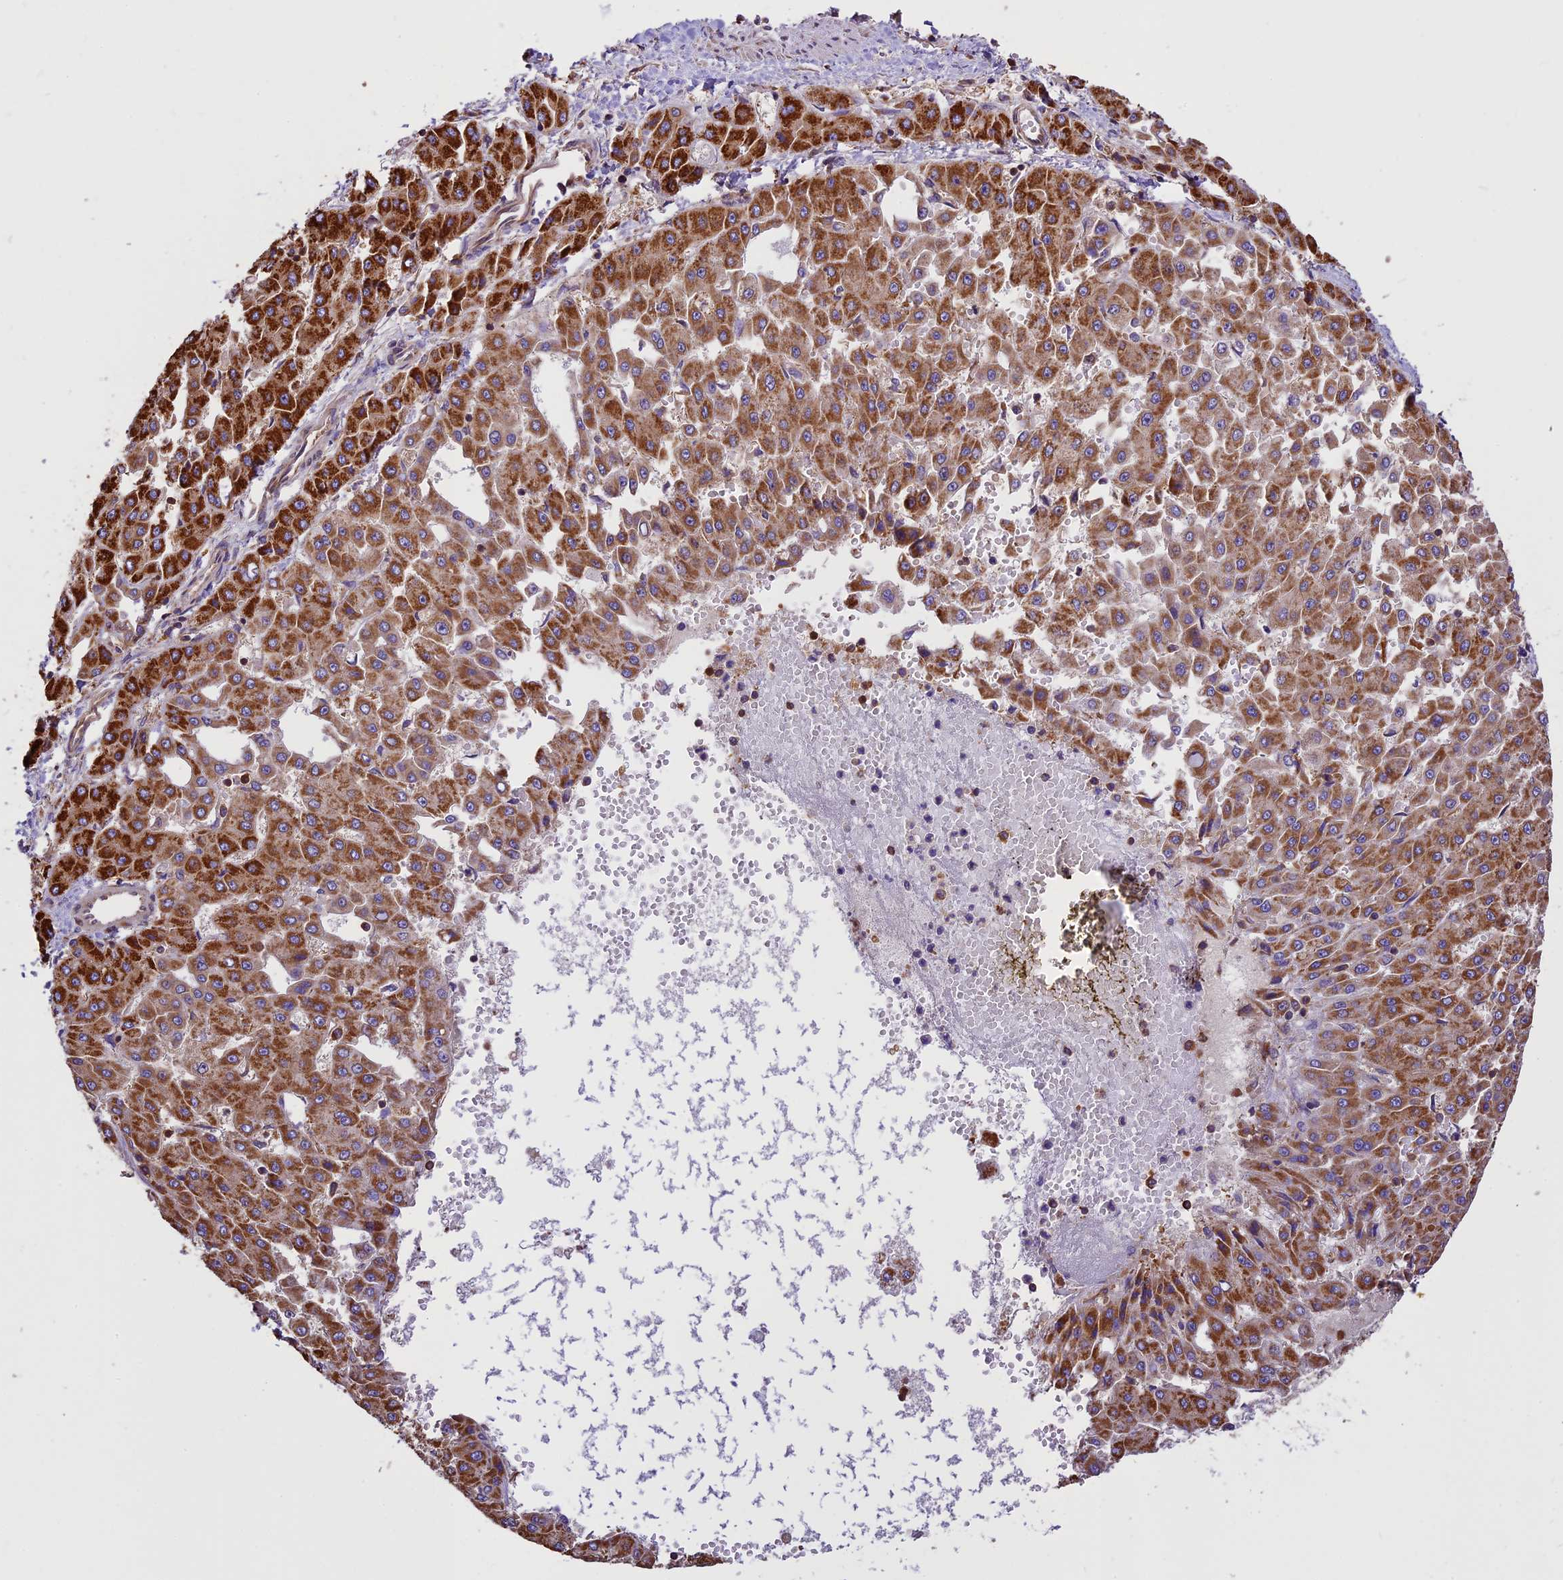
{"staining": {"intensity": "strong", "quantity": ">75%", "location": "cytoplasmic/membranous"}, "tissue": "liver cancer", "cell_type": "Tumor cells", "image_type": "cancer", "snomed": [{"axis": "morphology", "description": "Carcinoma, Hepatocellular, NOS"}, {"axis": "topography", "description": "Liver"}], "caption": "Human hepatocellular carcinoma (liver) stained with a protein marker reveals strong staining in tumor cells.", "gene": "KARS1", "patient": {"sex": "male", "age": 47}}